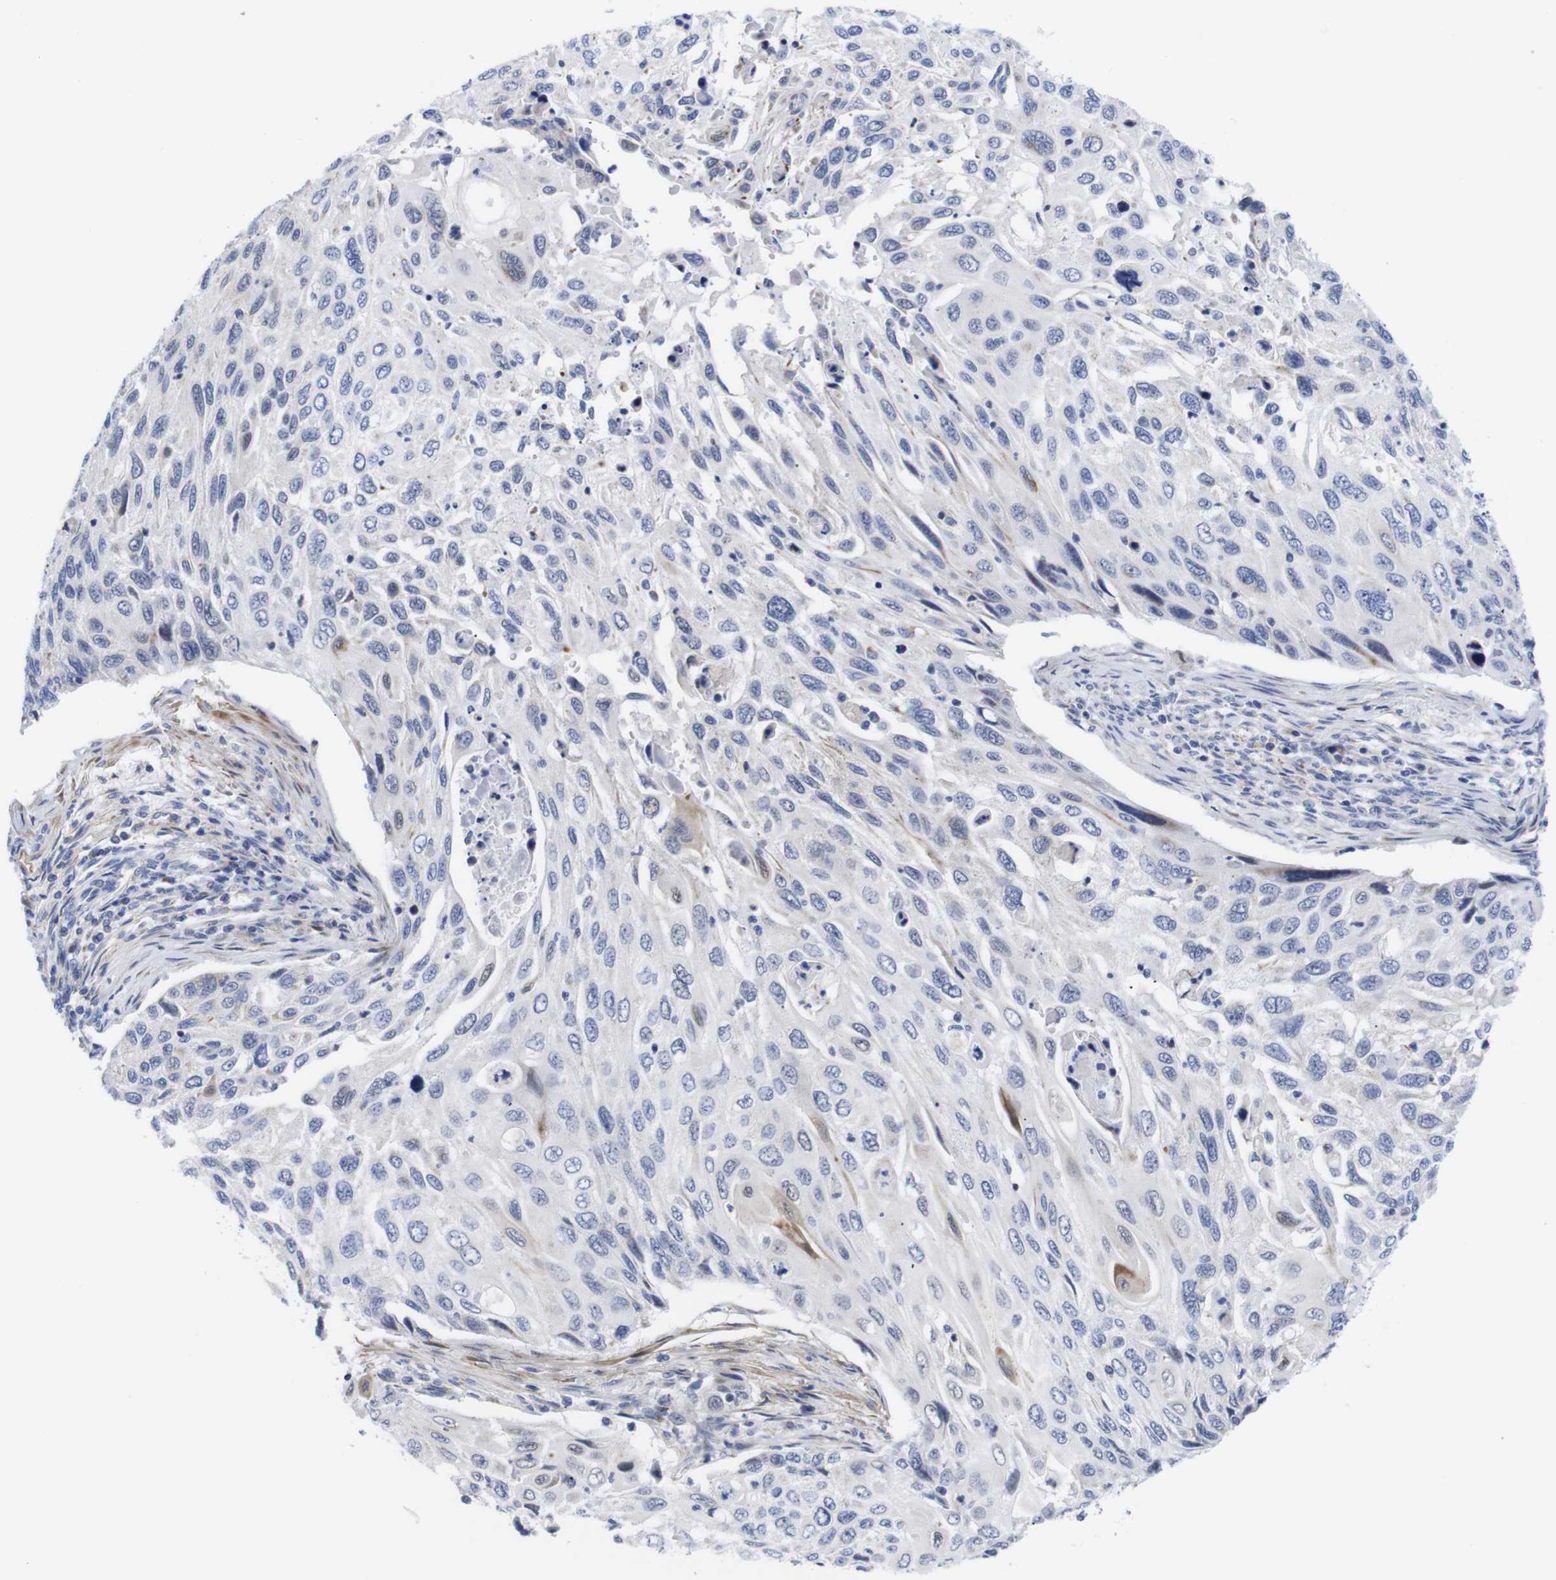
{"staining": {"intensity": "moderate", "quantity": "<25%", "location": "cytoplasmic/membranous"}, "tissue": "cervical cancer", "cell_type": "Tumor cells", "image_type": "cancer", "snomed": [{"axis": "morphology", "description": "Squamous cell carcinoma, NOS"}, {"axis": "topography", "description": "Cervix"}], "caption": "Tumor cells reveal low levels of moderate cytoplasmic/membranous expression in approximately <25% of cells in human squamous cell carcinoma (cervical).", "gene": "LRRC55", "patient": {"sex": "female", "age": 70}}